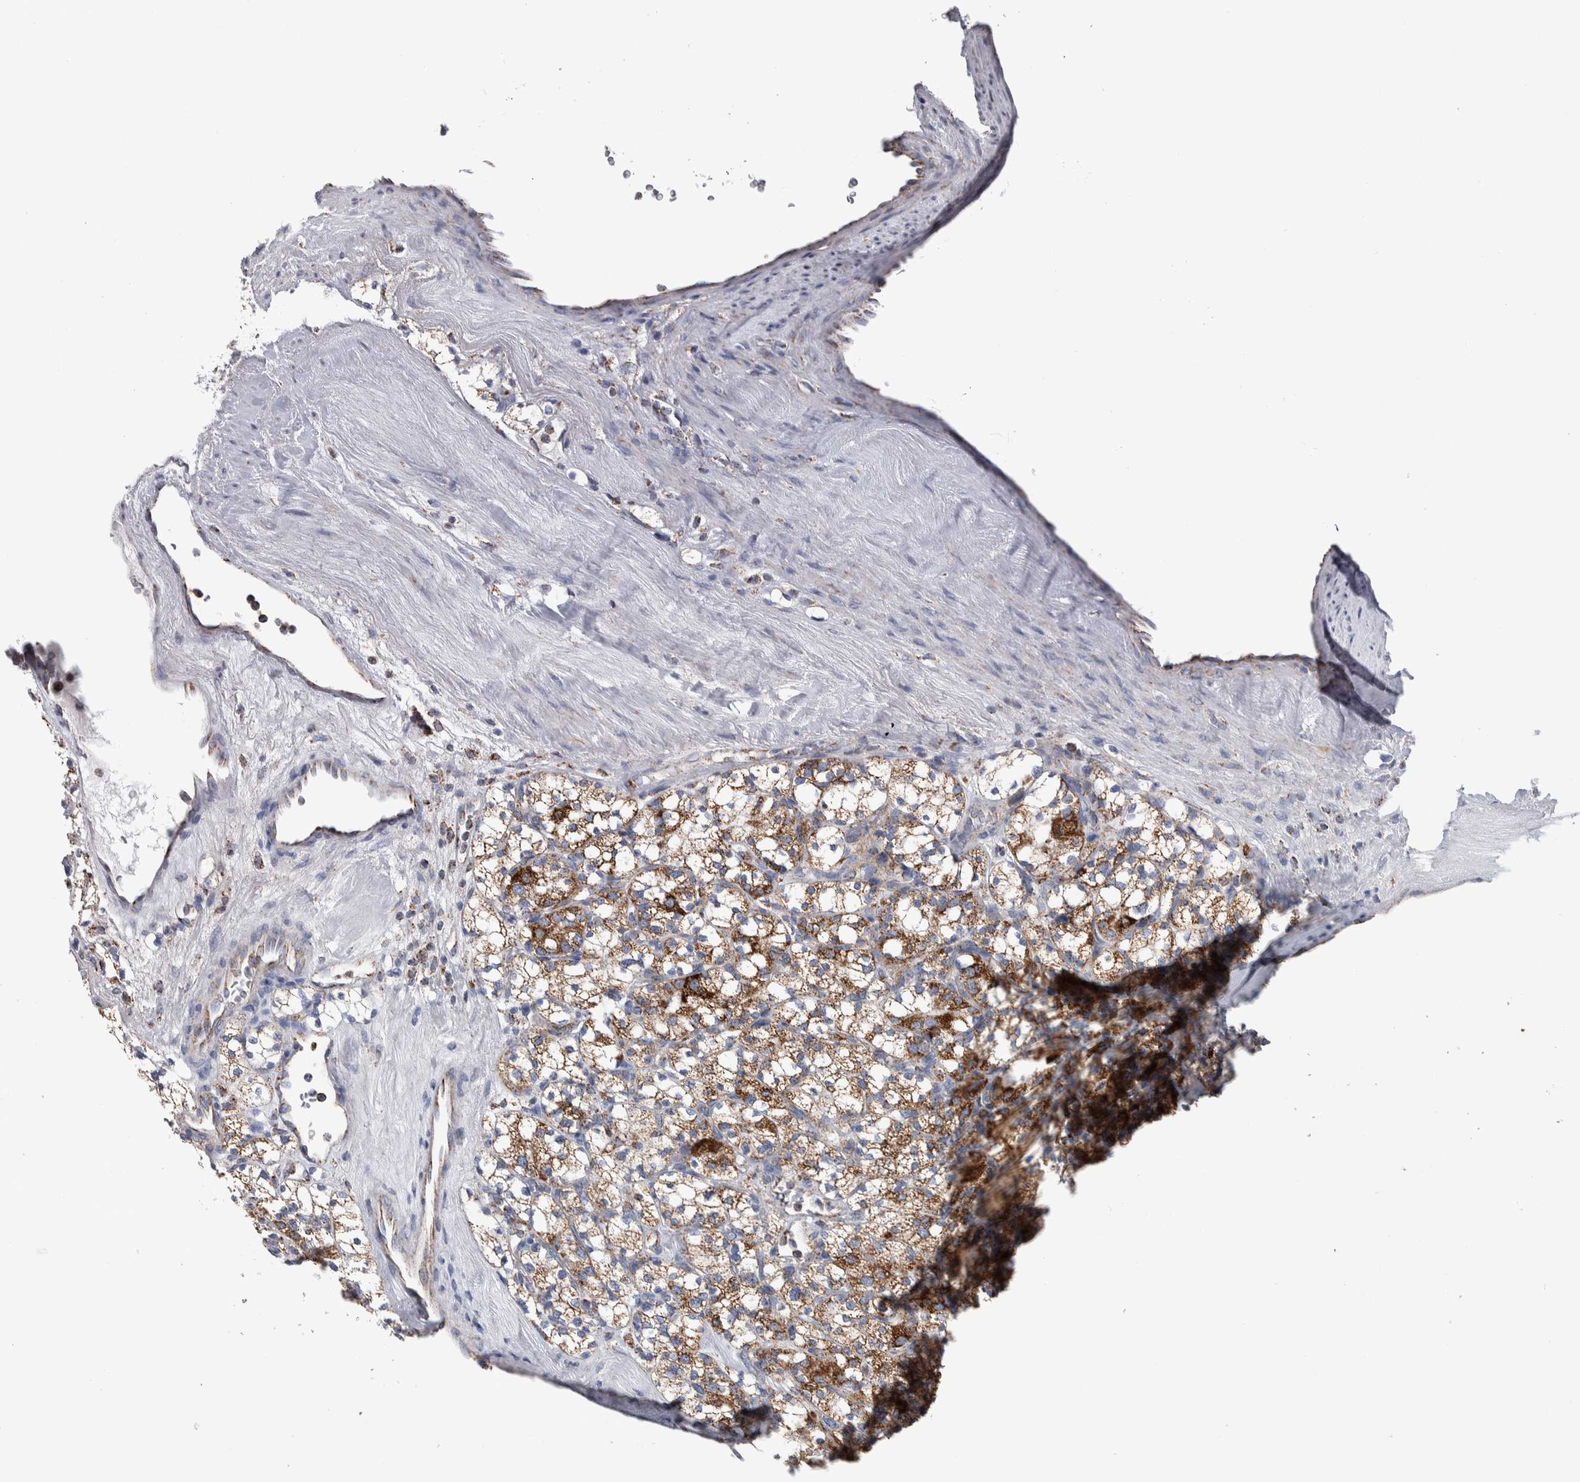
{"staining": {"intensity": "moderate", "quantity": ">75%", "location": "cytoplasmic/membranous"}, "tissue": "renal cancer", "cell_type": "Tumor cells", "image_type": "cancer", "snomed": [{"axis": "morphology", "description": "Adenocarcinoma, NOS"}, {"axis": "topography", "description": "Kidney"}], "caption": "Renal cancer was stained to show a protein in brown. There is medium levels of moderate cytoplasmic/membranous expression in approximately >75% of tumor cells. (Brightfield microscopy of DAB IHC at high magnification).", "gene": "ETFA", "patient": {"sex": "male", "age": 77}}